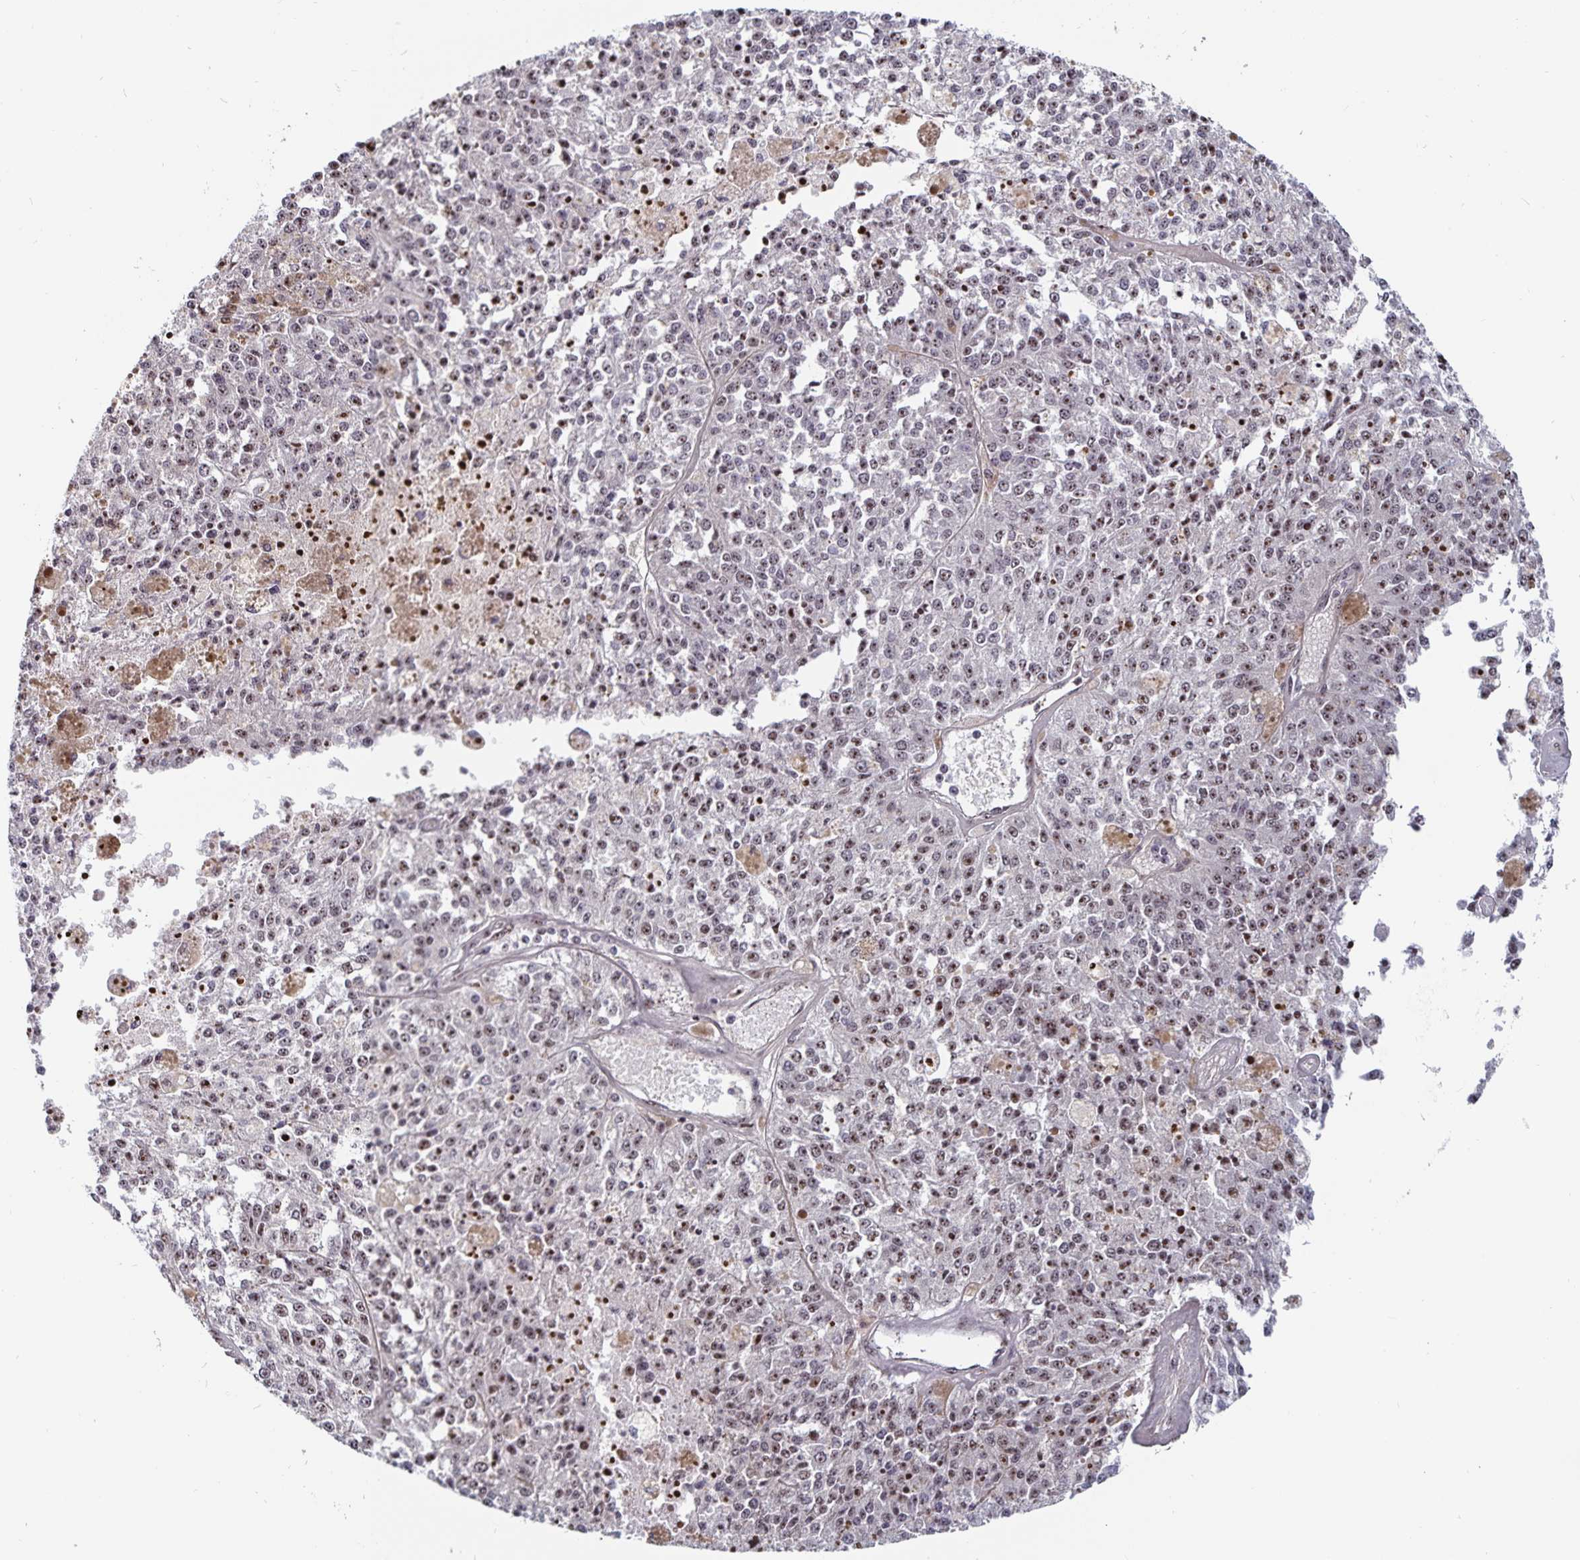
{"staining": {"intensity": "moderate", "quantity": ">75%", "location": "nuclear"}, "tissue": "melanoma", "cell_type": "Tumor cells", "image_type": "cancer", "snomed": [{"axis": "morphology", "description": "Malignant melanoma, Metastatic site"}, {"axis": "topography", "description": "Lymph node"}], "caption": "Immunohistochemical staining of malignant melanoma (metastatic site) demonstrates medium levels of moderate nuclear protein expression in about >75% of tumor cells.", "gene": "LAS1L", "patient": {"sex": "female", "age": 64}}